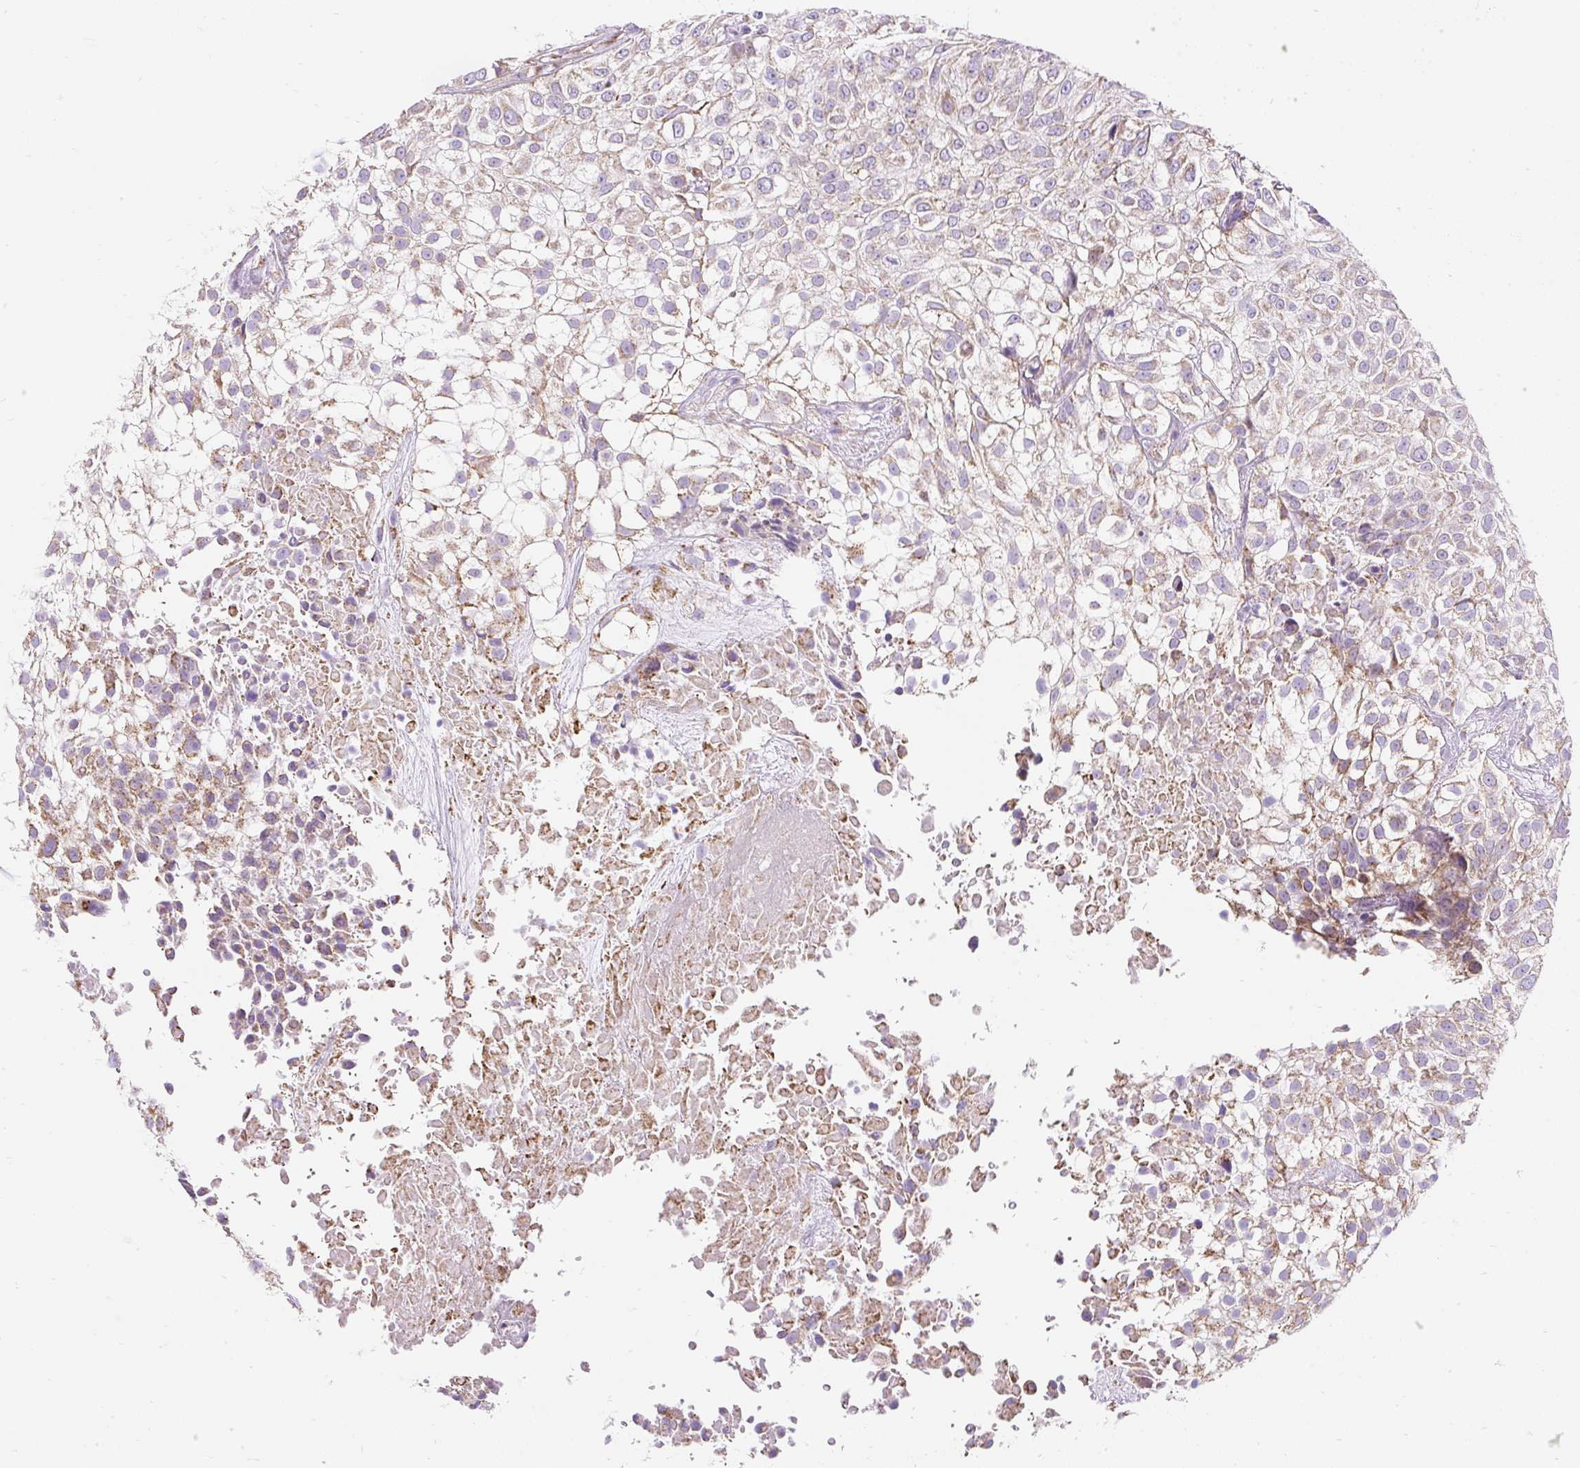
{"staining": {"intensity": "weak", "quantity": ">75%", "location": "cytoplasmic/membranous"}, "tissue": "urothelial cancer", "cell_type": "Tumor cells", "image_type": "cancer", "snomed": [{"axis": "morphology", "description": "Urothelial carcinoma, High grade"}, {"axis": "topography", "description": "Urinary bladder"}], "caption": "Urothelial cancer tissue displays weak cytoplasmic/membranous expression in approximately >75% of tumor cells, visualized by immunohistochemistry.", "gene": "DAAM2", "patient": {"sex": "male", "age": 56}}